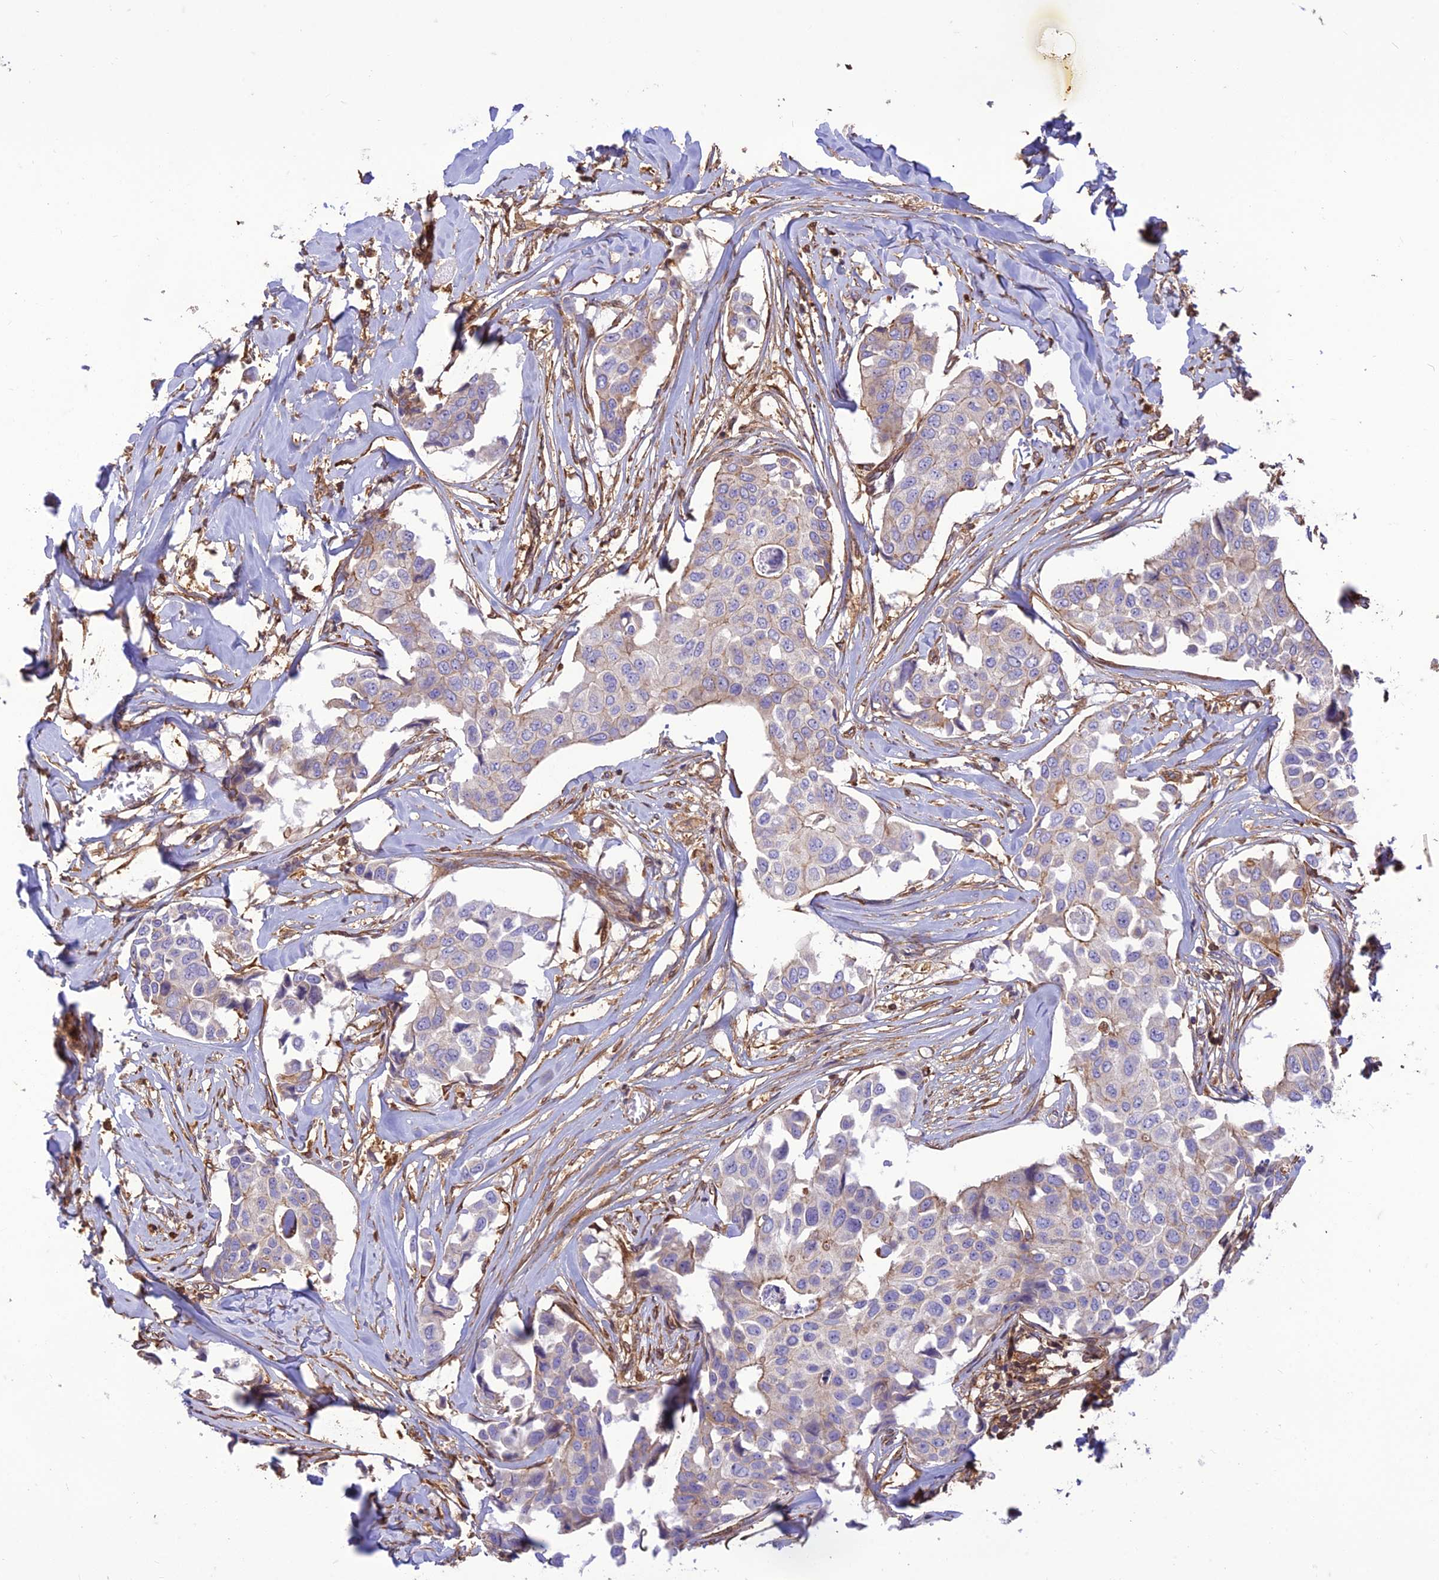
{"staining": {"intensity": "weak", "quantity": "<25%", "location": "cytoplasmic/membranous"}, "tissue": "breast cancer", "cell_type": "Tumor cells", "image_type": "cancer", "snomed": [{"axis": "morphology", "description": "Duct carcinoma"}, {"axis": "topography", "description": "Breast"}], "caption": "Histopathology image shows no protein positivity in tumor cells of breast cancer tissue.", "gene": "HPSE2", "patient": {"sex": "female", "age": 80}}